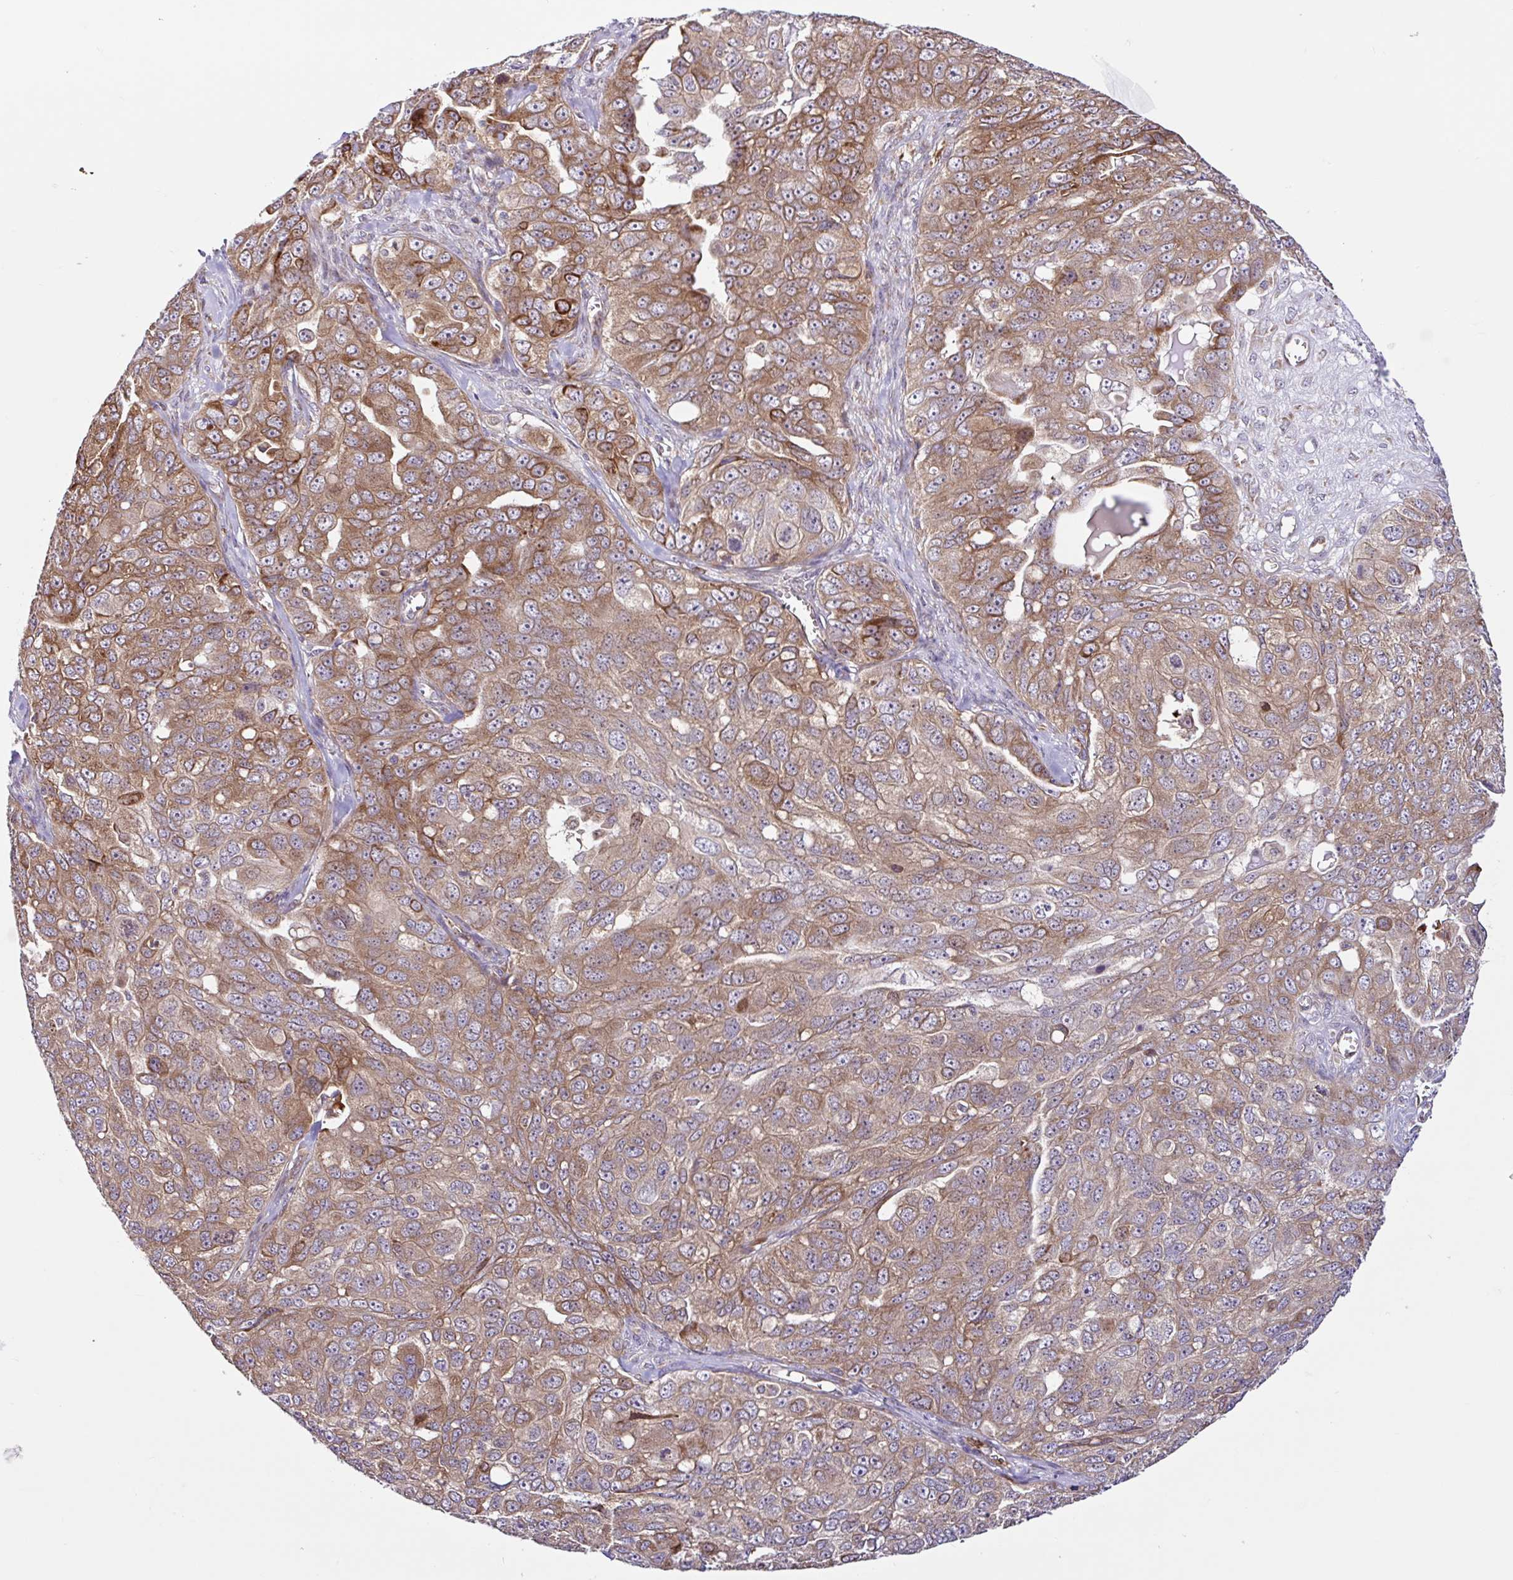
{"staining": {"intensity": "moderate", "quantity": ">75%", "location": "cytoplasmic/membranous"}, "tissue": "ovarian cancer", "cell_type": "Tumor cells", "image_type": "cancer", "snomed": [{"axis": "morphology", "description": "Carcinoma, endometroid"}, {"axis": "topography", "description": "Ovary"}], "caption": "Ovarian endometroid carcinoma stained for a protein shows moderate cytoplasmic/membranous positivity in tumor cells.", "gene": "NTPCR", "patient": {"sex": "female", "age": 70}}